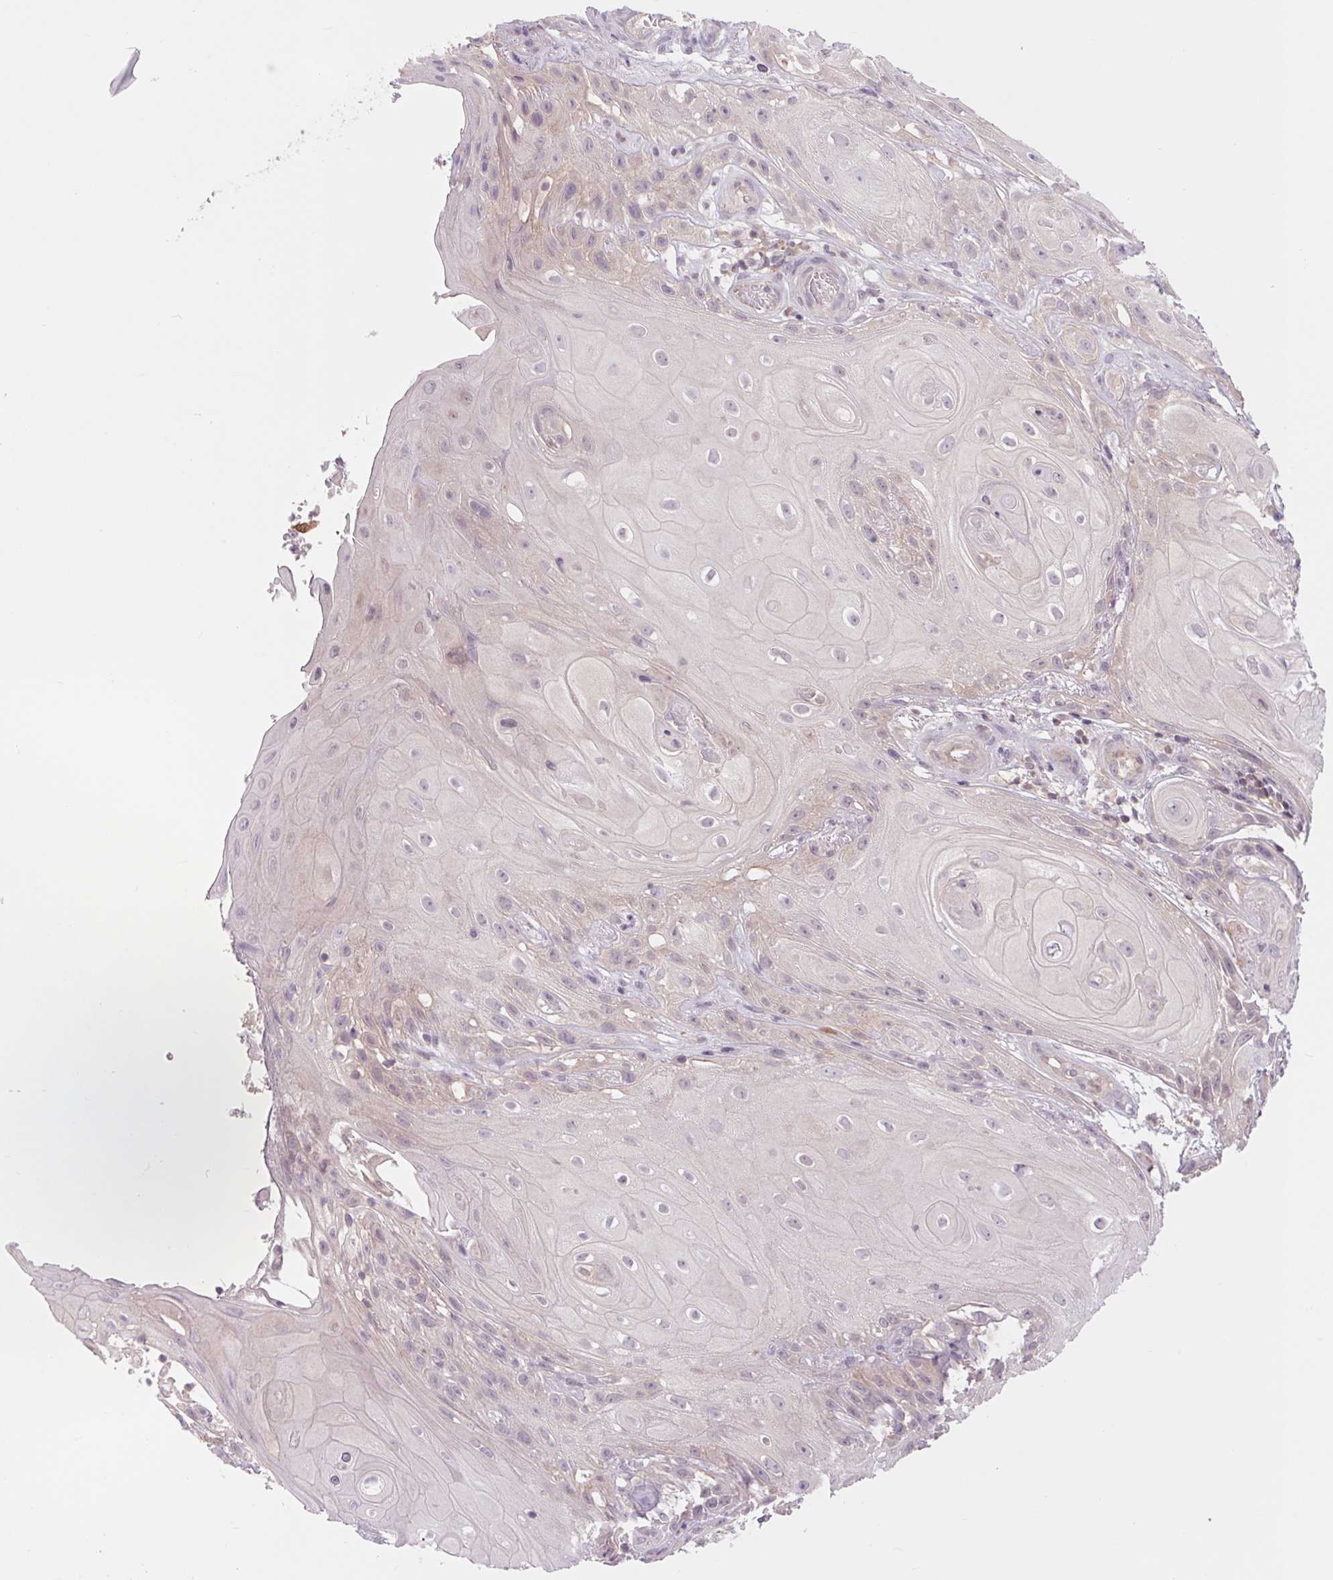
{"staining": {"intensity": "weak", "quantity": "<25%", "location": "cytoplasmic/membranous"}, "tissue": "skin cancer", "cell_type": "Tumor cells", "image_type": "cancer", "snomed": [{"axis": "morphology", "description": "Squamous cell carcinoma, NOS"}, {"axis": "topography", "description": "Skin"}], "caption": "Immunohistochemistry (IHC) image of skin squamous cell carcinoma stained for a protein (brown), which exhibits no expression in tumor cells.", "gene": "SH3RF2", "patient": {"sex": "male", "age": 62}}